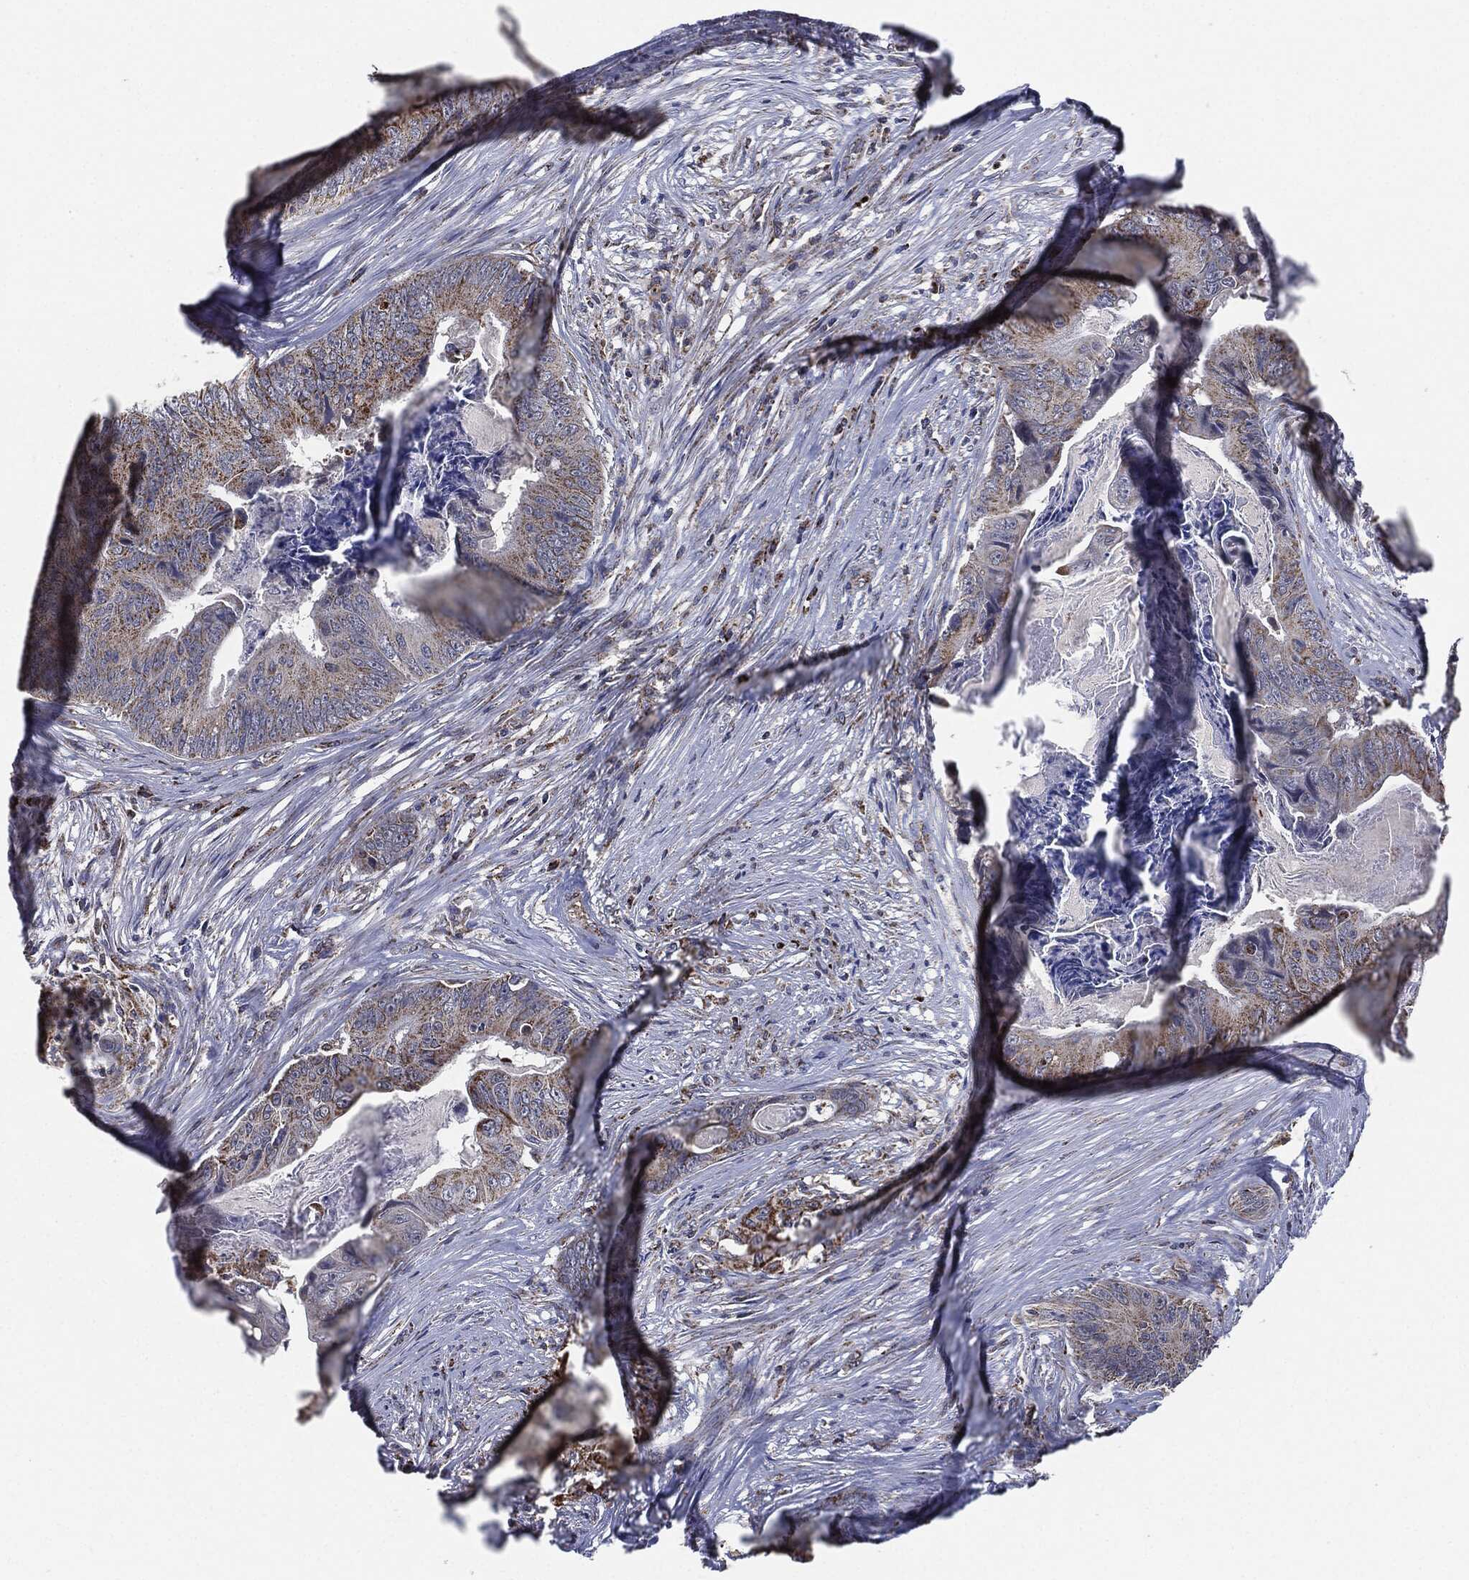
{"staining": {"intensity": "moderate", "quantity": "25%-75%", "location": "cytoplasmic/membranous"}, "tissue": "colorectal cancer", "cell_type": "Tumor cells", "image_type": "cancer", "snomed": [{"axis": "morphology", "description": "Adenocarcinoma, NOS"}, {"axis": "topography", "description": "Colon"}], "caption": "The immunohistochemical stain shows moderate cytoplasmic/membranous expression in tumor cells of adenocarcinoma (colorectal) tissue.", "gene": "NDUFV2", "patient": {"sex": "male", "age": 84}}